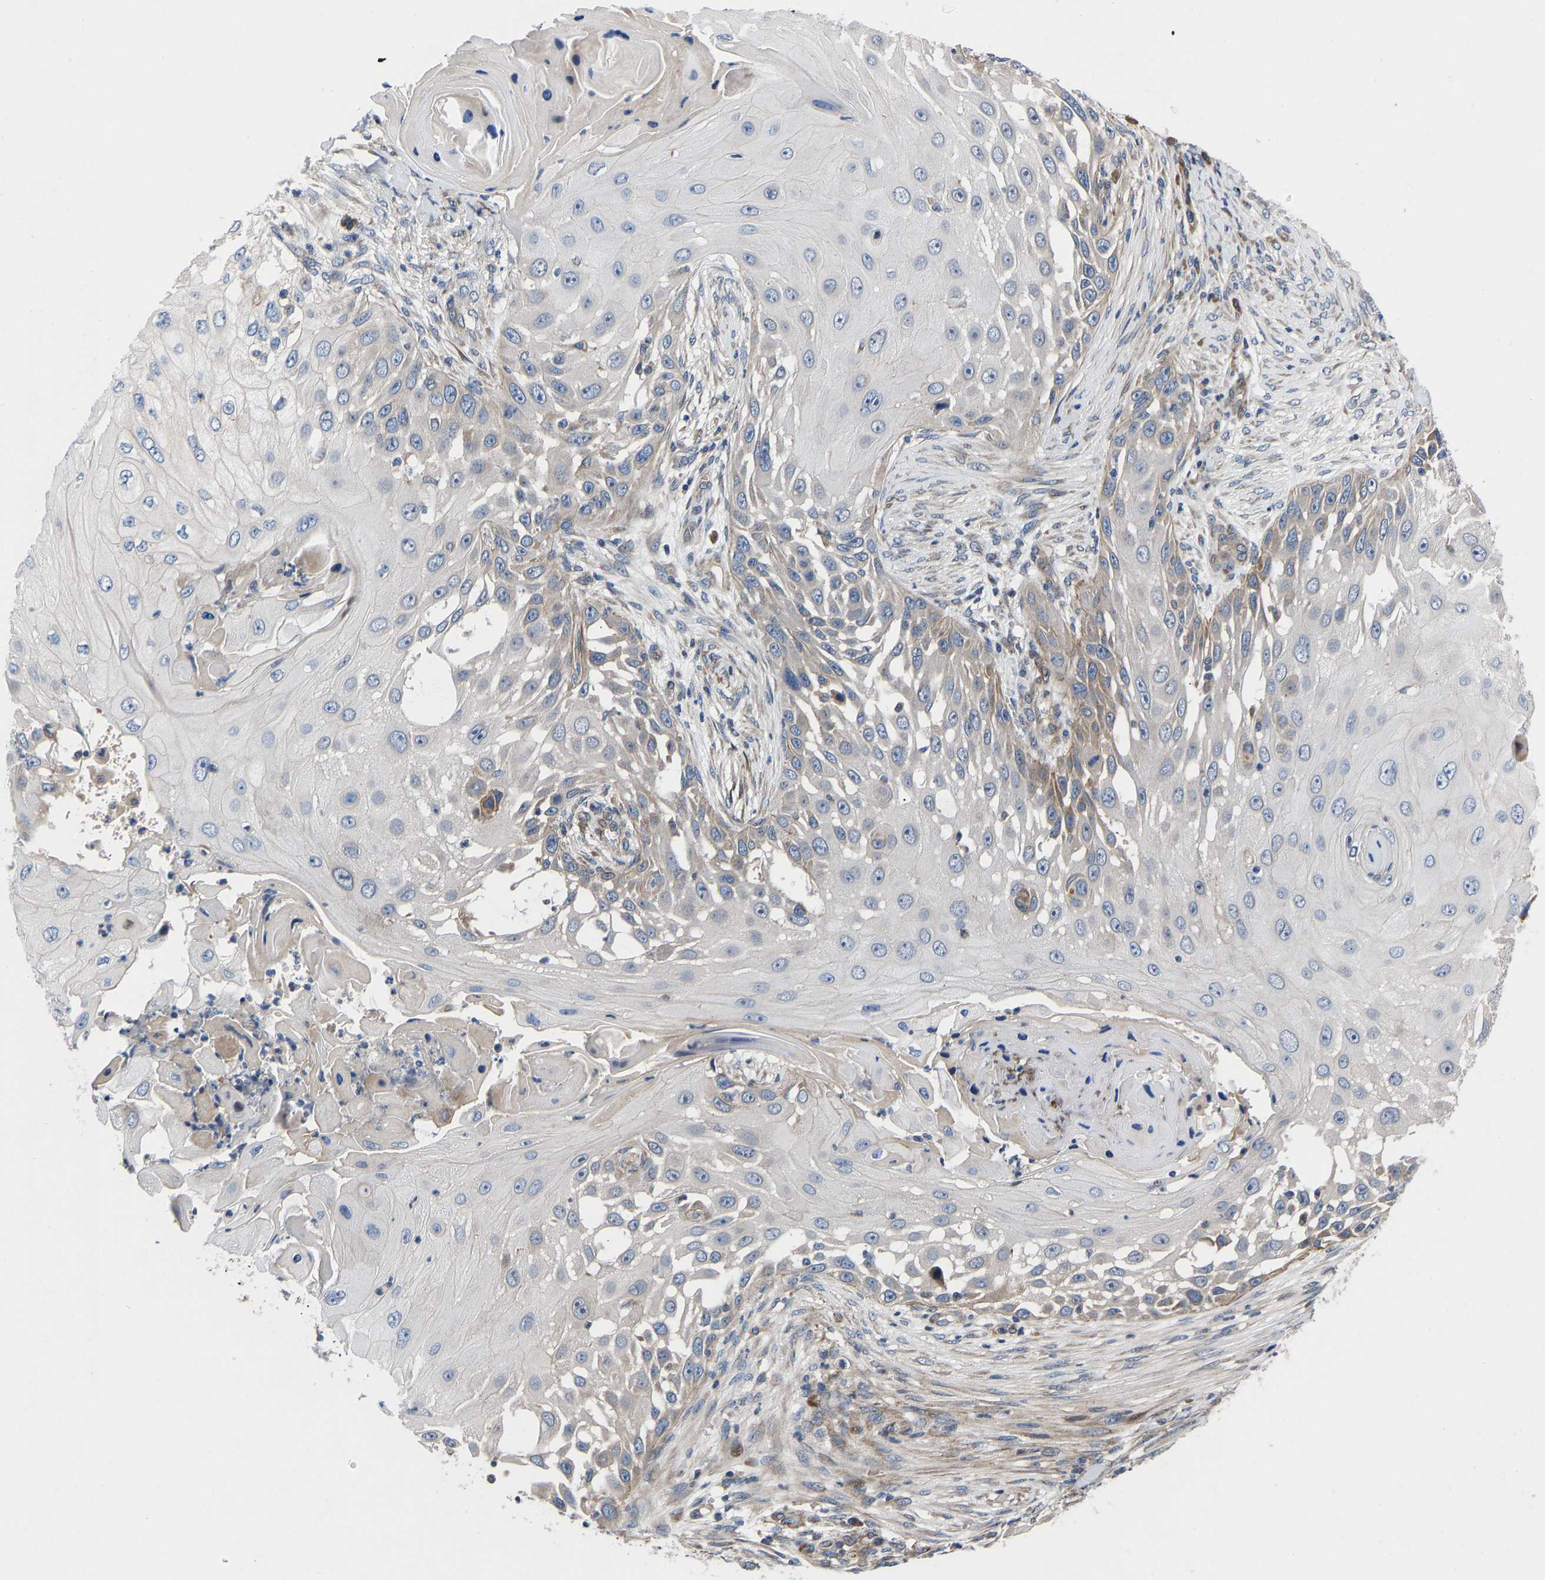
{"staining": {"intensity": "weak", "quantity": "<25%", "location": "cytoplasmic/membranous"}, "tissue": "skin cancer", "cell_type": "Tumor cells", "image_type": "cancer", "snomed": [{"axis": "morphology", "description": "Squamous cell carcinoma, NOS"}, {"axis": "topography", "description": "Skin"}], "caption": "A photomicrograph of human skin squamous cell carcinoma is negative for staining in tumor cells.", "gene": "TMEM38B", "patient": {"sex": "female", "age": 44}}